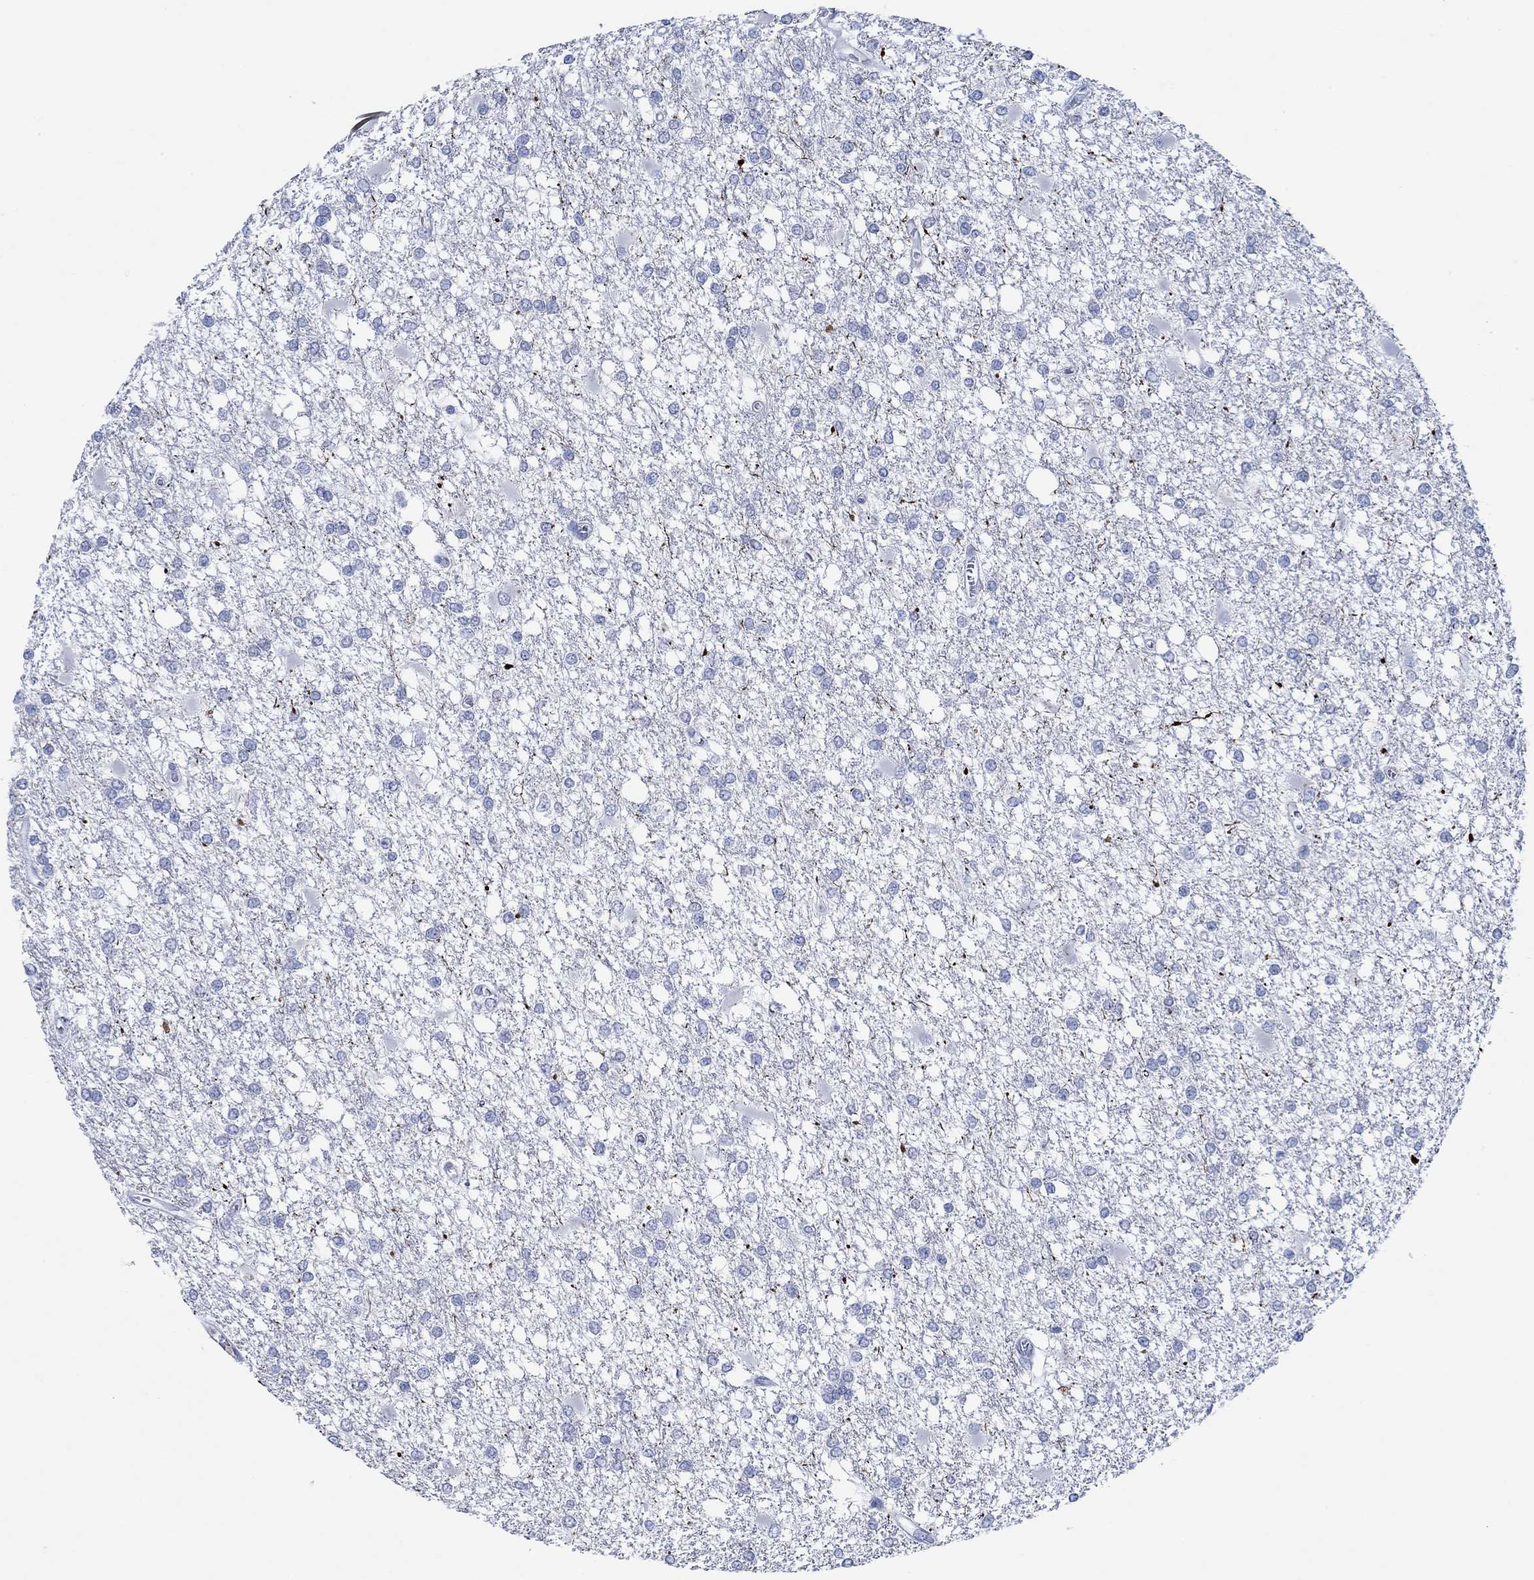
{"staining": {"intensity": "negative", "quantity": "none", "location": "none"}, "tissue": "glioma", "cell_type": "Tumor cells", "image_type": "cancer", "snomed": [{"axis": "morphology", "description": "Glioma, malignant, High grade"}, {"axis": "topography", "description": "Cerebral cortex"}], "caption": "The histopathology image displays no significant staining in tumor cells of glioma.", "gene": "ZNF671", "patient": {"sex": "male", "age": 79}}